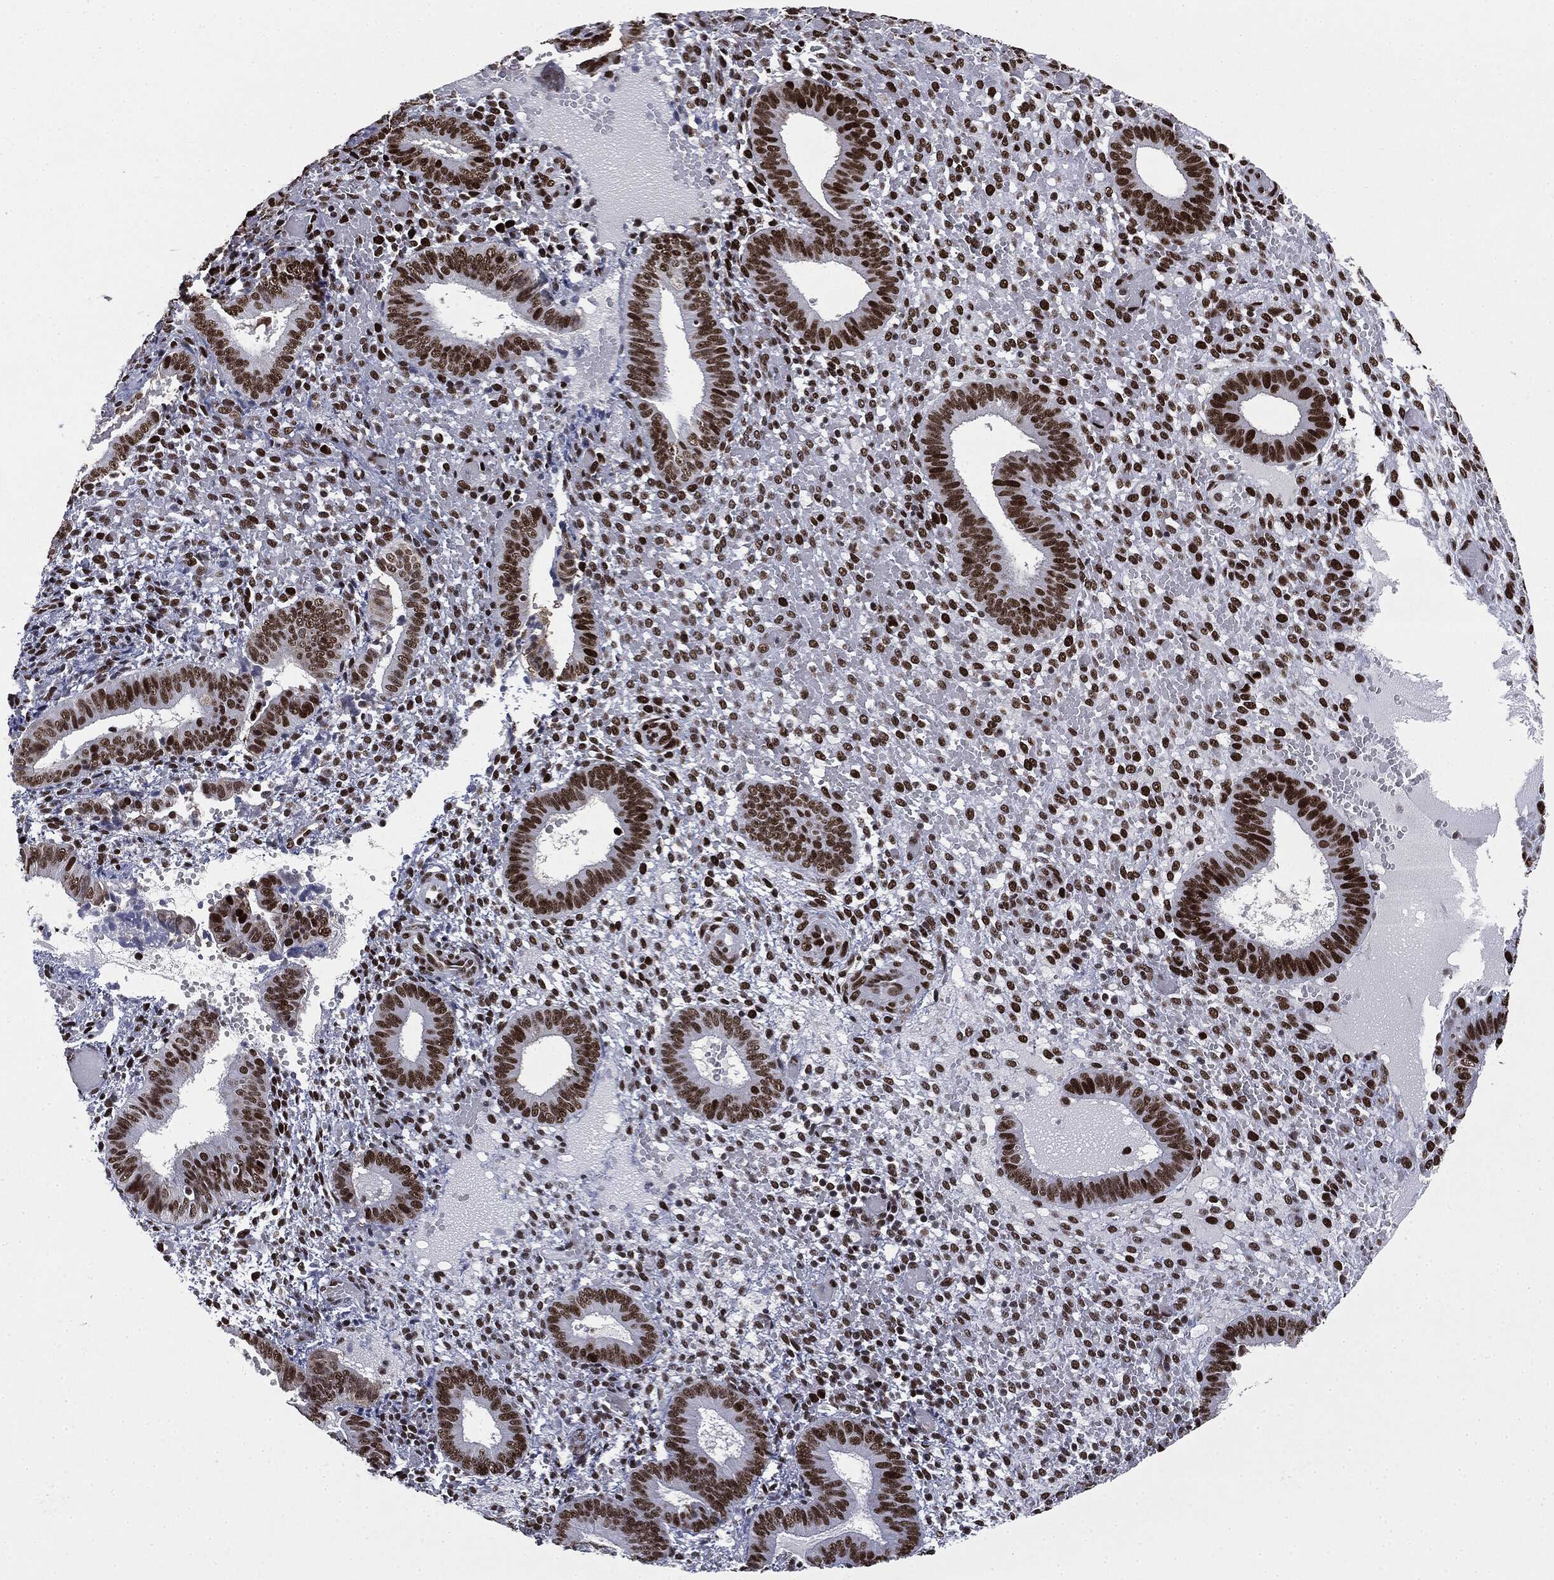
{"staining": {"intensity": "strong", "quantity": ">75%", "location": "nuclear"}, "tissue": "endometrium", "cell_type": "Cells in endometrial stroma", "image_type": "normal", "snomed": [{"axis": "morphology", "description": "Normal tissue, NOS"}, {"axis": "topography", "description": "Endometrium"}], "caption": "This is a micrograph of immunohistochemistry staining of unremarkable endometrium, which shows strong staining in the nuclear of cells in endometrial stroma.", "gene": "MSH2", "patient": {"sex": "female", "age": 42}}